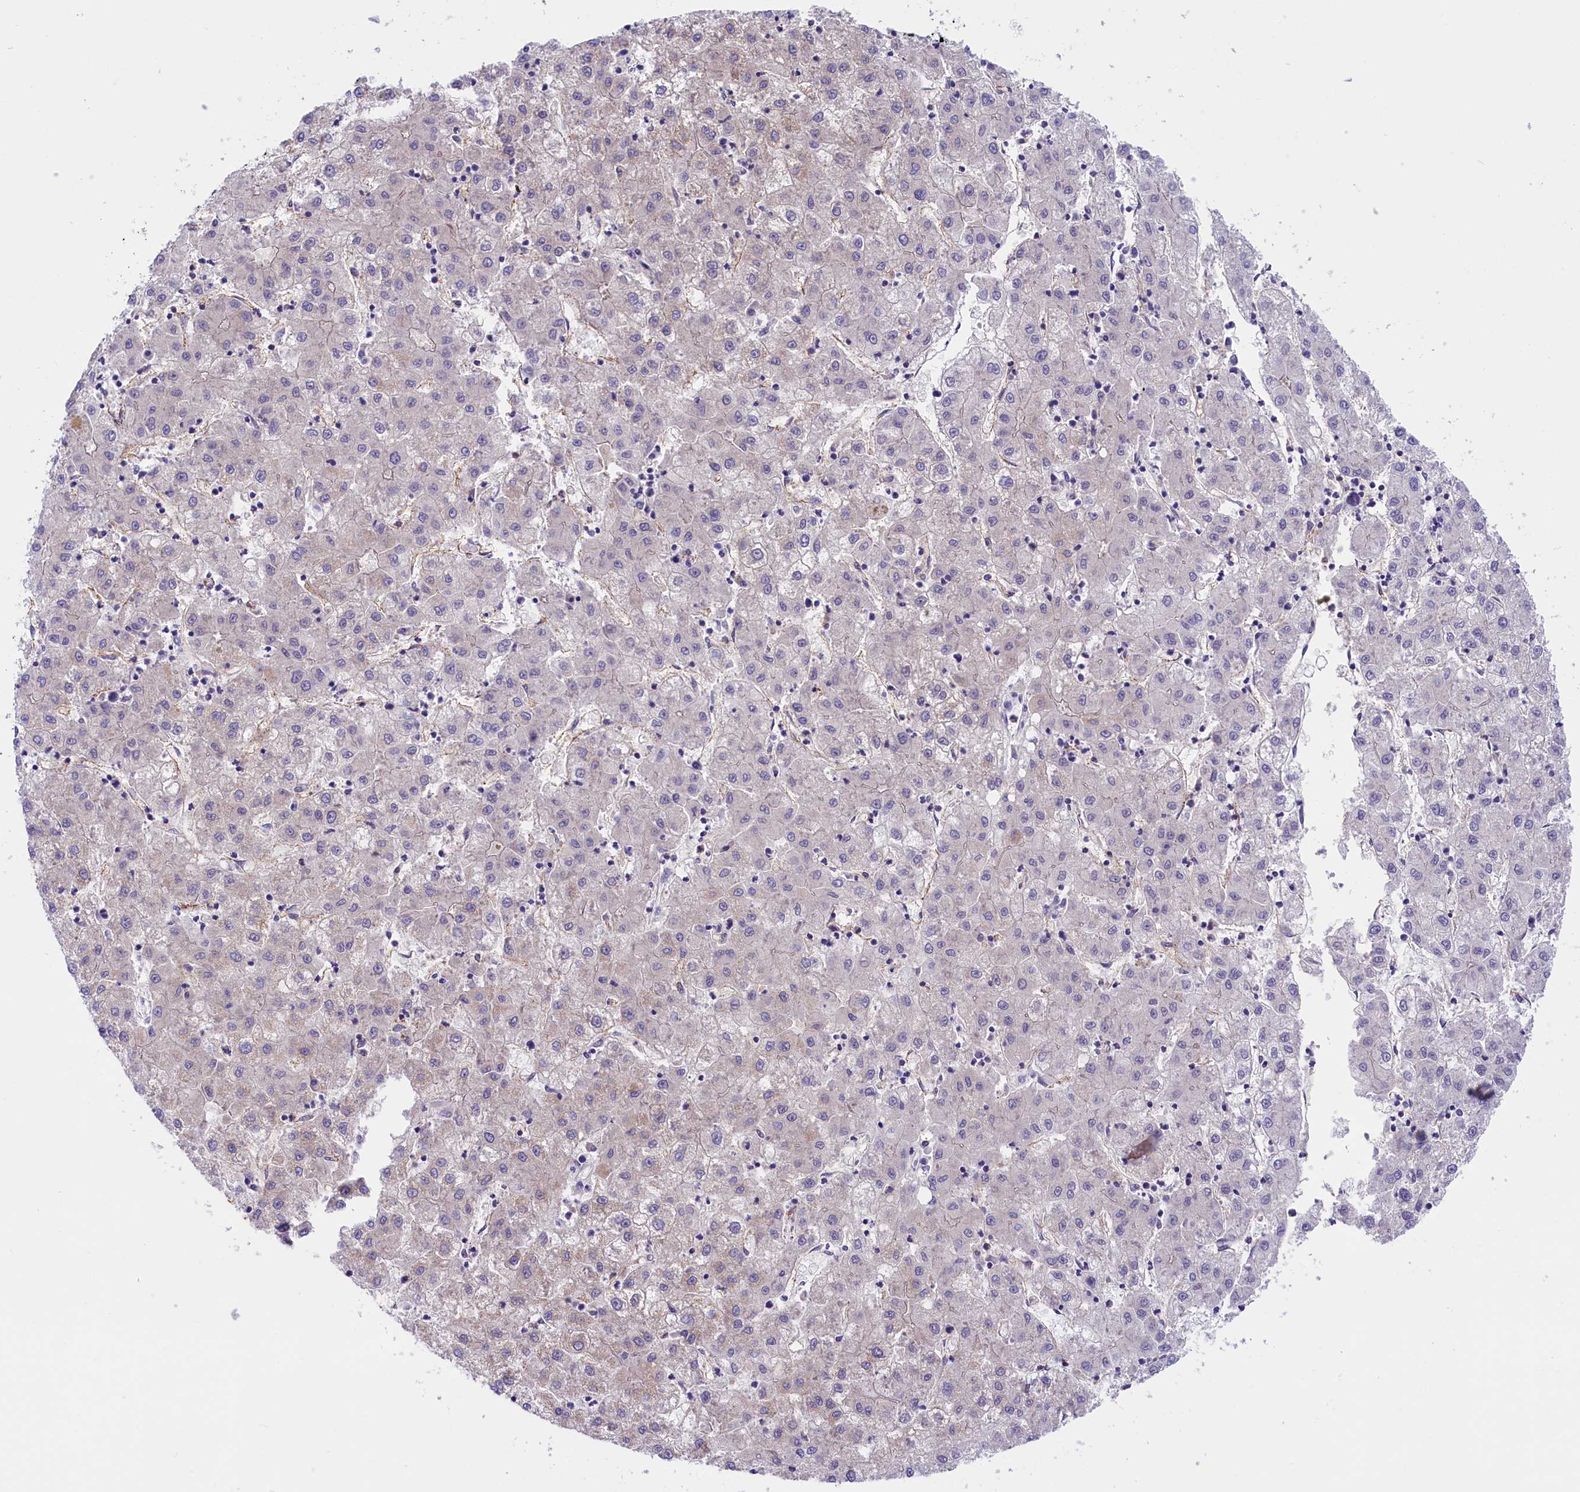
{"staining": {"intensity": "negative", "quantity": "none", "location": "none"}, "tissue": "liver cancer", "cell_type": "Tumor cells", "image_type": "cancer", "snomed": [{"axis": "morphology", "description": "Carcinoma, Hepatocellular, NOS"}, {"axis": "topography", "description": "Liver"}], "caption": "Human liver hepatocellular carcinoma stained for a protein using immunohistochemistry (IHC) shows no expression in tumor cells.", "gene": "DNAJB9", "patient": {"sex": "male", "age": 72}}